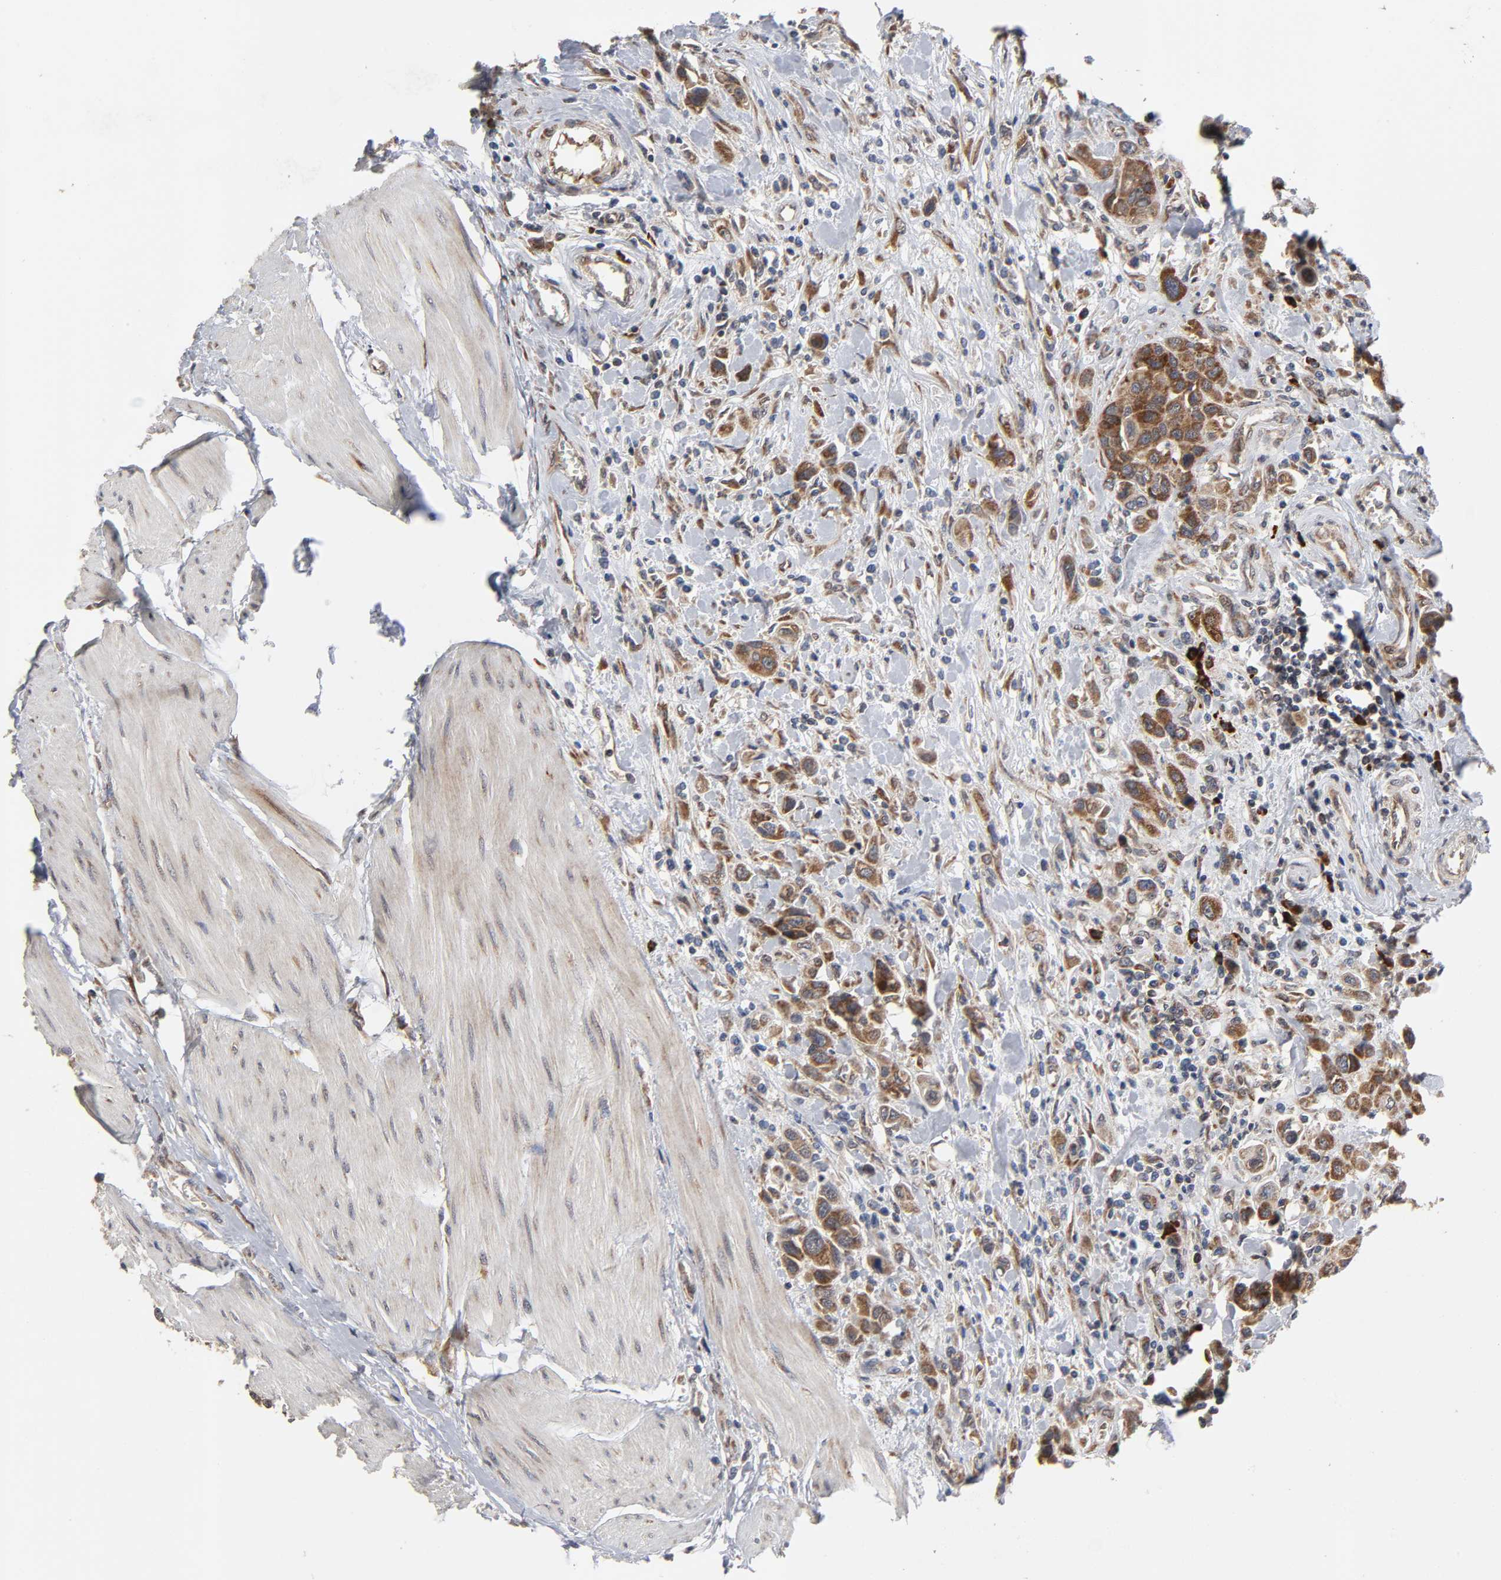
{"staining": {"intensity": "strong", "quantity": ">75%", "location": "cytoplasmic/membranous"}, "tissue": "urothelial cancer", "cell_type": "Tumor cells", "image_type": "cancer", "snomed": [{"axis": "morphology", "description": "Urothelial carcinoma, High grade"}, {"axis": "topography", "description": "Urinary bladder"}], "caption": "The immunohistochemical stain highlights strong cytoplasmic/membranous staining in tumor cells of high-grade urothelial carcinoma tissue.", "gene": "SLC30A9", "patient": {"sex": "male", "age": 50}}